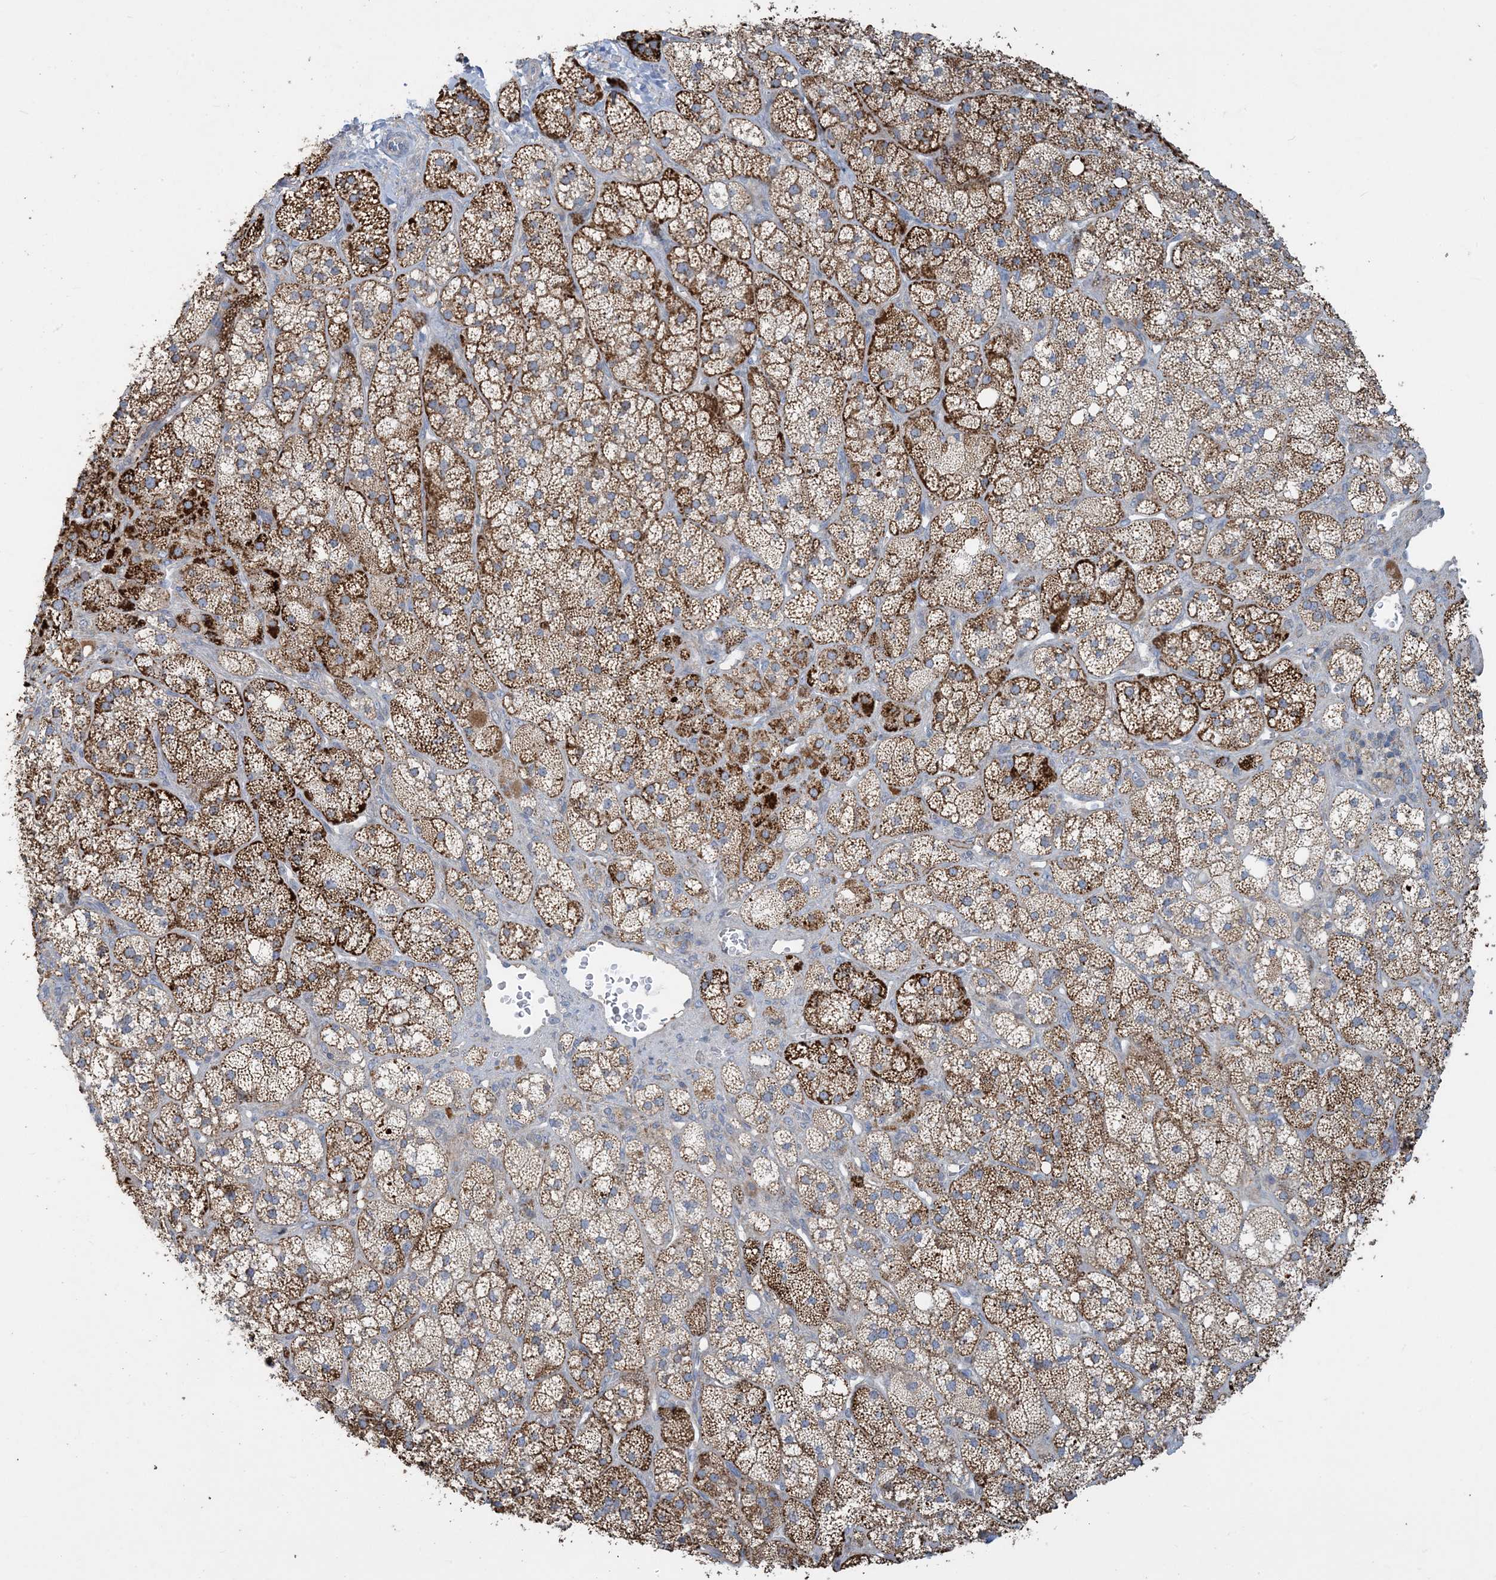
{"staining": {"intensity": "strong", "quantity": "25%-75%", "location": "cytoplasmic/membranous"}, "tissue": "adrenal gland", "cell_type": "Glandular cells", "image_type": "normal", "snomed": [{"axis": "morphology", "description": "Normal tissue, NOS"}, {"axis": "topography", "description": "Adrenal gland"}], "caption": "Immunohistochemistry histopathology image of unremarkable human adrenal gland stained for a protein (brown), which shows high levels of strong cytoplasmic/membranous staining in about 25%-75% of glandular cells.", "gene": "ECHDC1", "patient": {"sex": "male", "age": 61}}